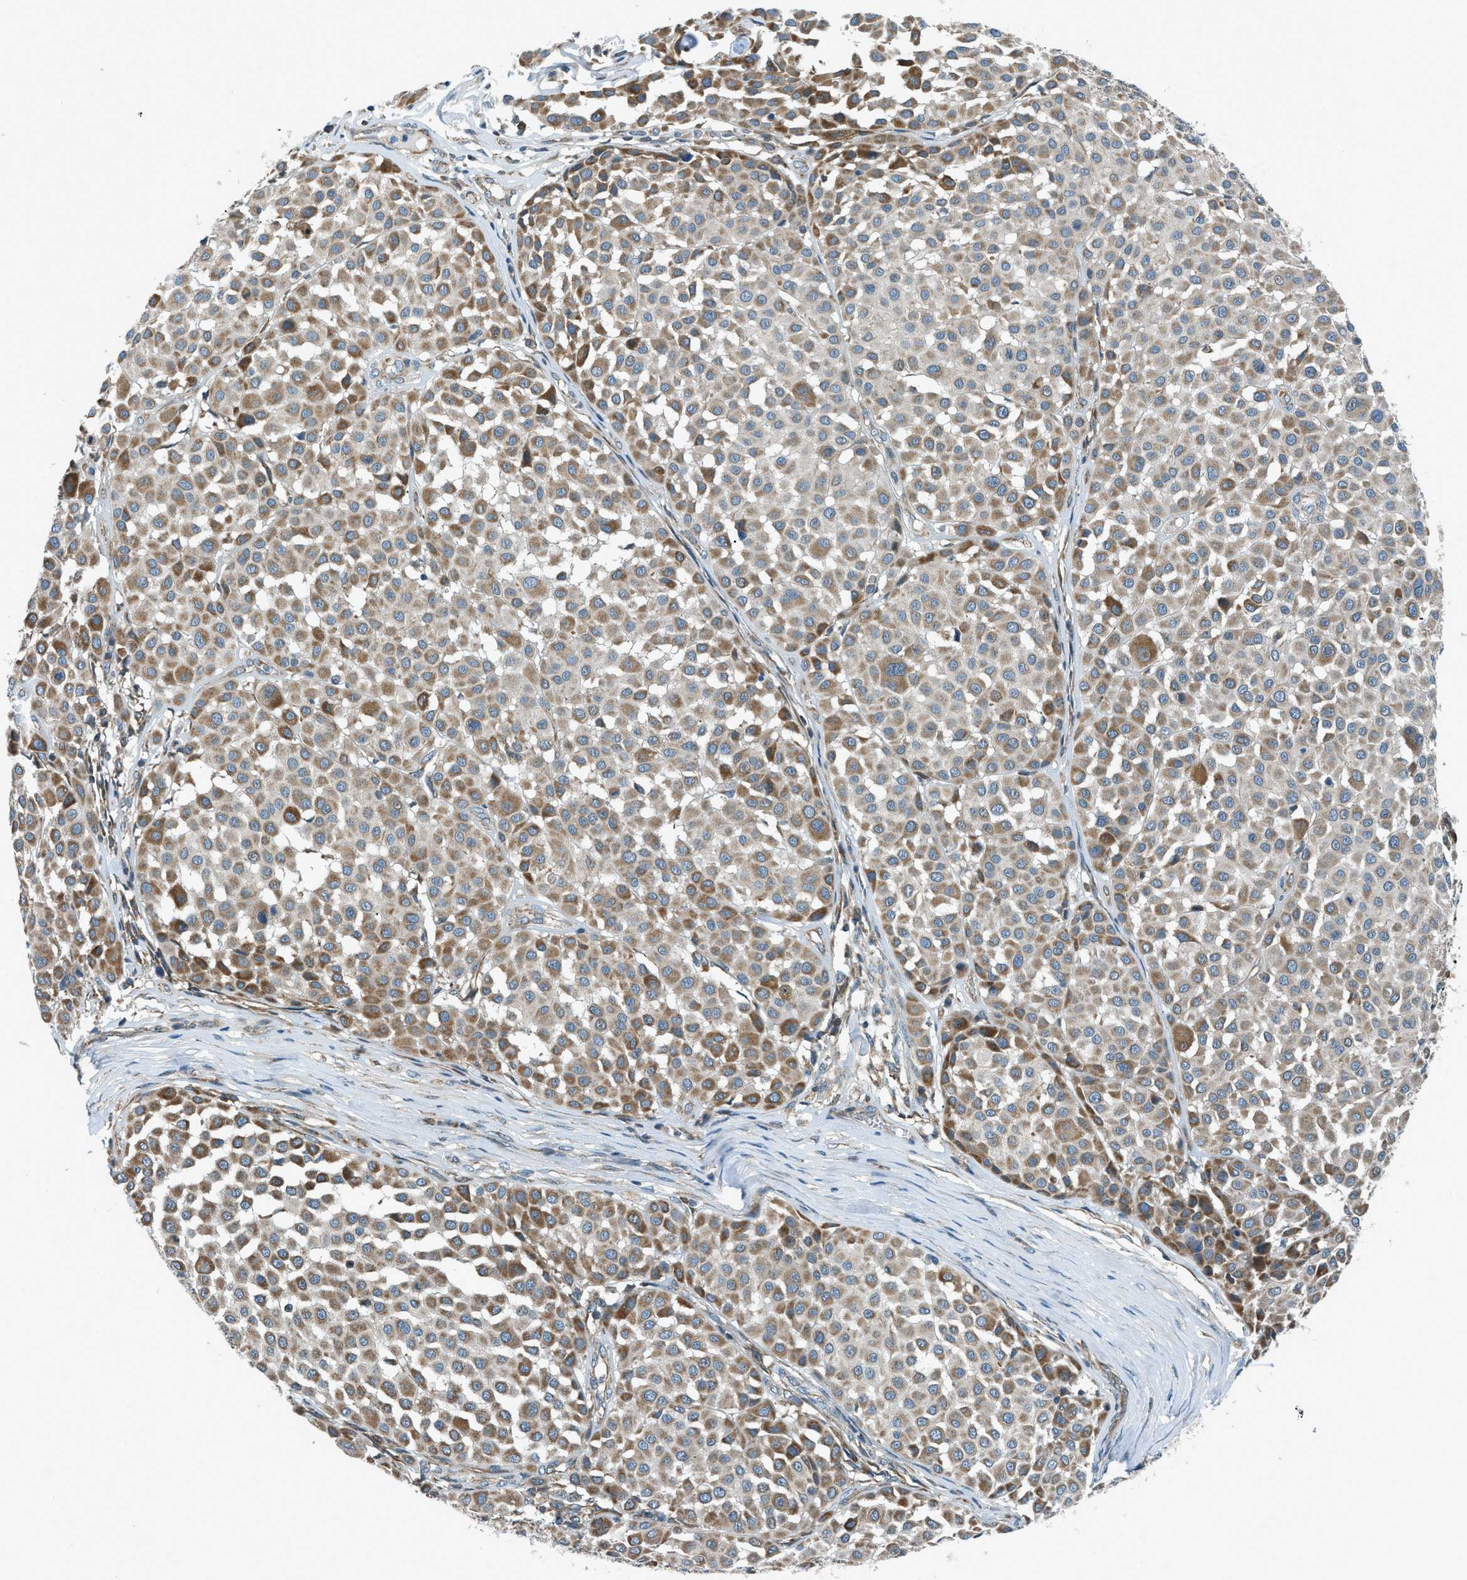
{"staining": {"intensity": "moderate", "quantity": "25%-75%", "location": "cytoplasmic/membranous"}, "tissue": "melanoma", "cell_type": "Tumor cells", "image_type": "cancer", "snomed": [{"axis": "morphology", "description": "Malignant melanoma, Metastatic site"}, {"axis": "topography", "description": "Soft tissue"}], "caption": "Protein expression by IHC displays moderate cytoplasmic/membranous staining in approximately 25%-75% of tumor cells in melanoma.", "gene": "PIGG", "patient": {"sex": "male", "age": 41}}